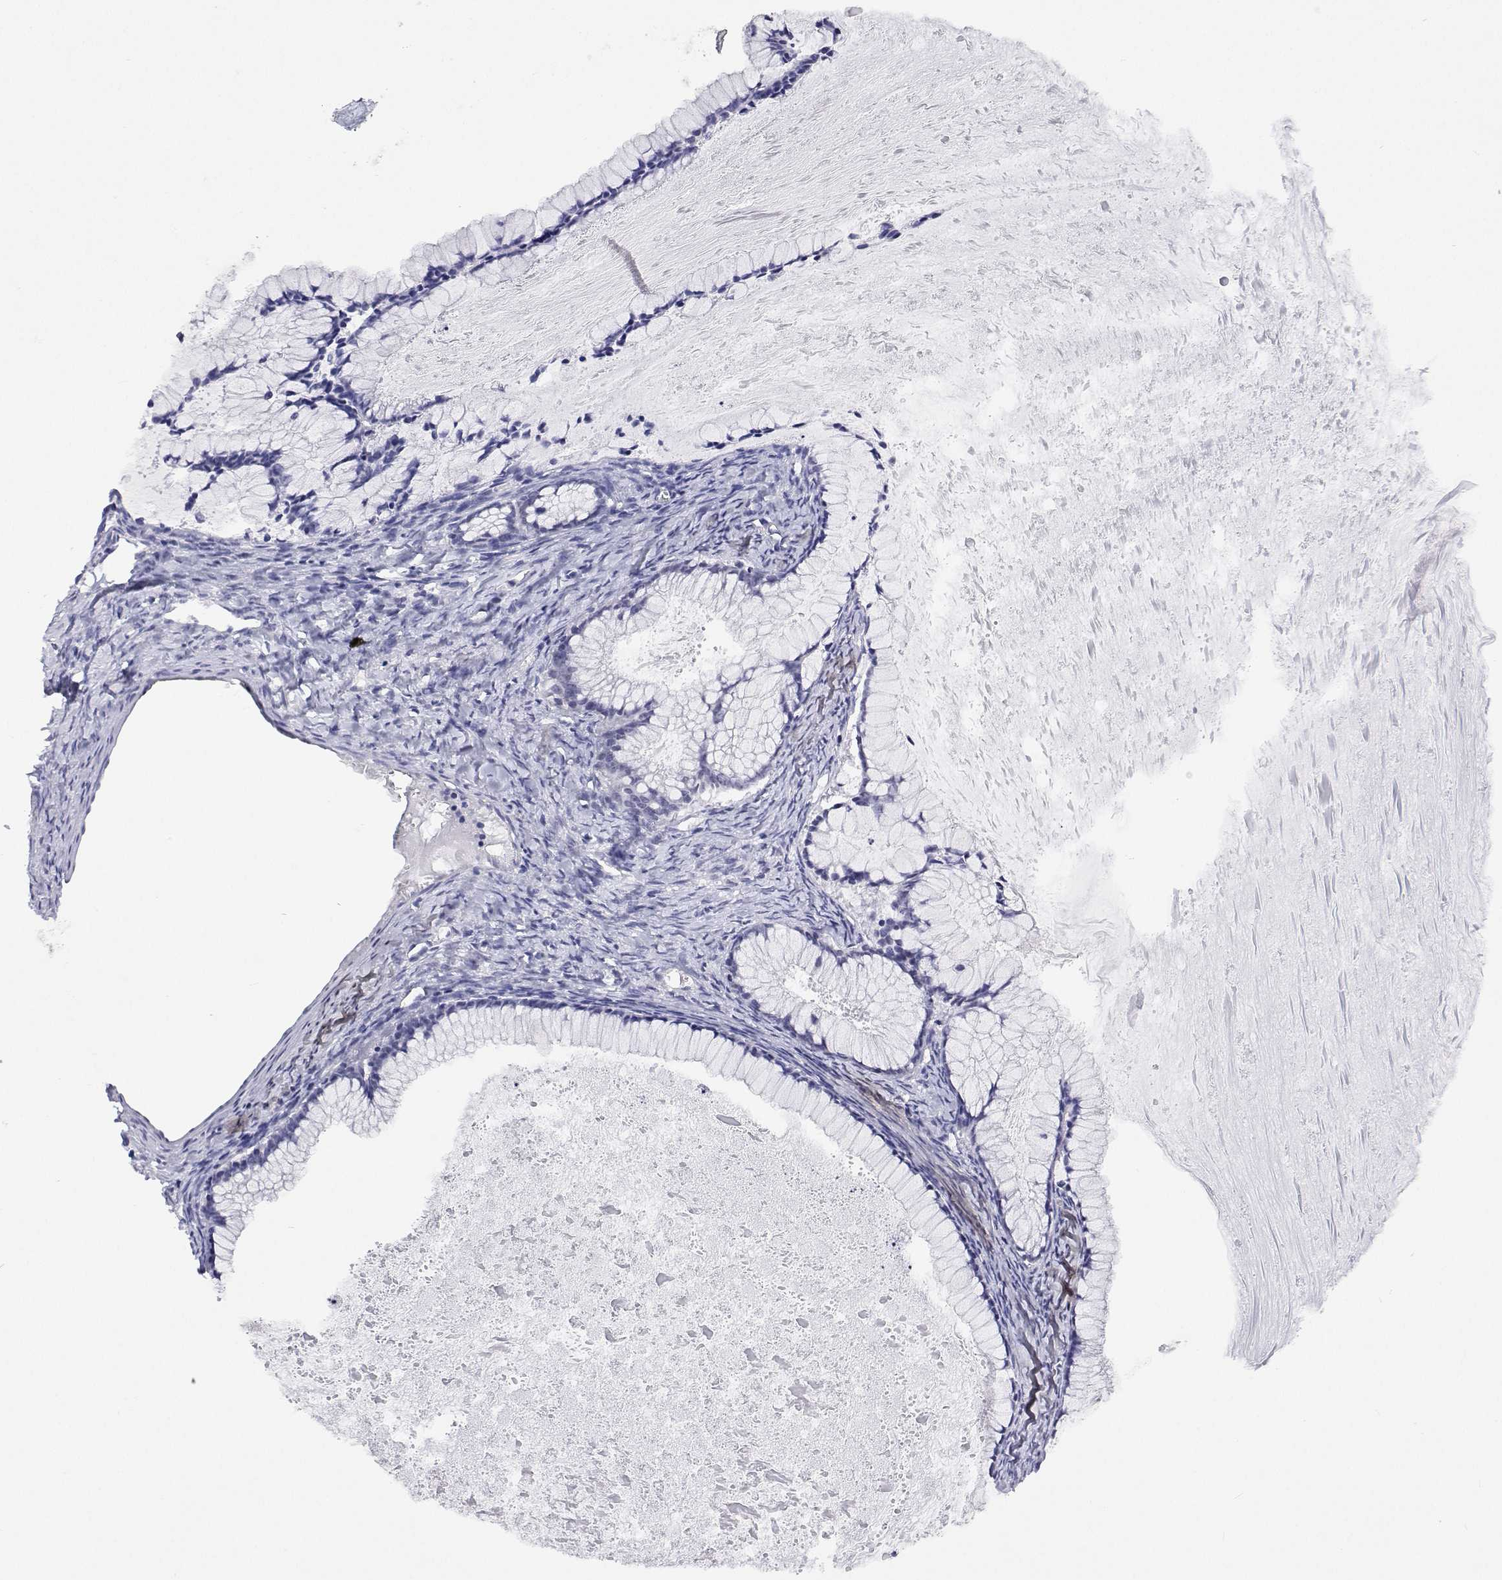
{"staining": {"intensity": "negative", "quantity": "none", "location": "none"}, "tissue": "ovarian cancer", "cell_type": "Tumor cells", "image_type": "cancer", "snomed": [{"axis": "morphology", "description": "Cystadenocarcinoma, mucinous, NOS"}, {"axis": "topography", "description": "Ovary"}], "caption": "High power microscopy histopathology image of an immunohistochemistry (IHC) micrograph of ovarian cancer (mucinous cystadenocarcinoma), revealing no significant positivity in tumor cells.", "gene": "NHP2", "patient": {"sex": "female", "age": 41}}